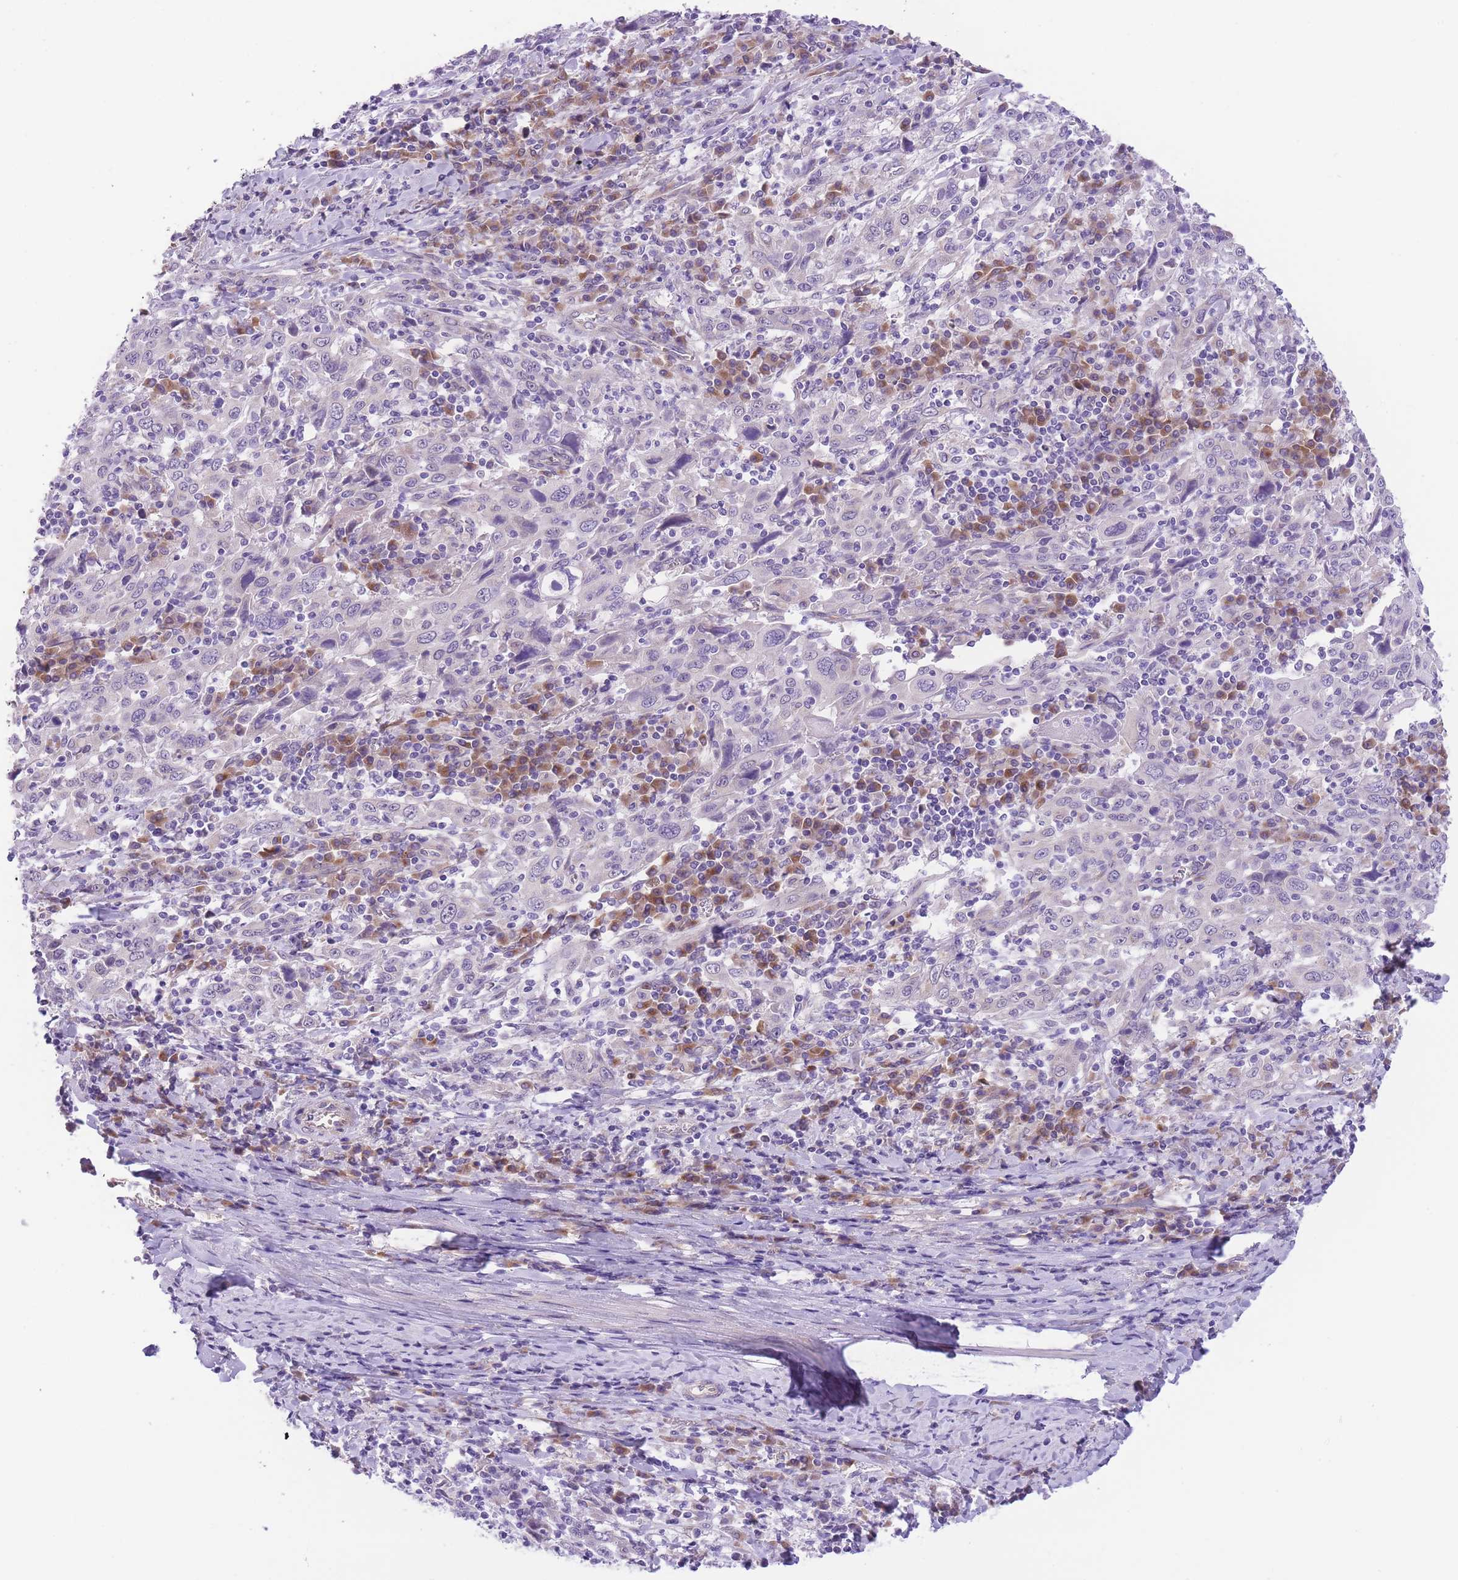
{"staining": {"intensity": "negative", "quantity": "none", "location": "none"}, "tissue": "cervical cancer", "cell_type": "Tumor cells", "image_type": "cancer", "snomed": [{"axis": "morphology", "description": "Squamous cell carcinoma, NOS"}, {"axis": "topography", "description": "Cervix"}], "caption": "The immunohistochemistry (IHC) image has no significant expression in tumor cells of cervical cancer (squamous cell carcinoma) tissue.", "gene": "WWOX", "patient": {"sex": "female", "age": 46}}